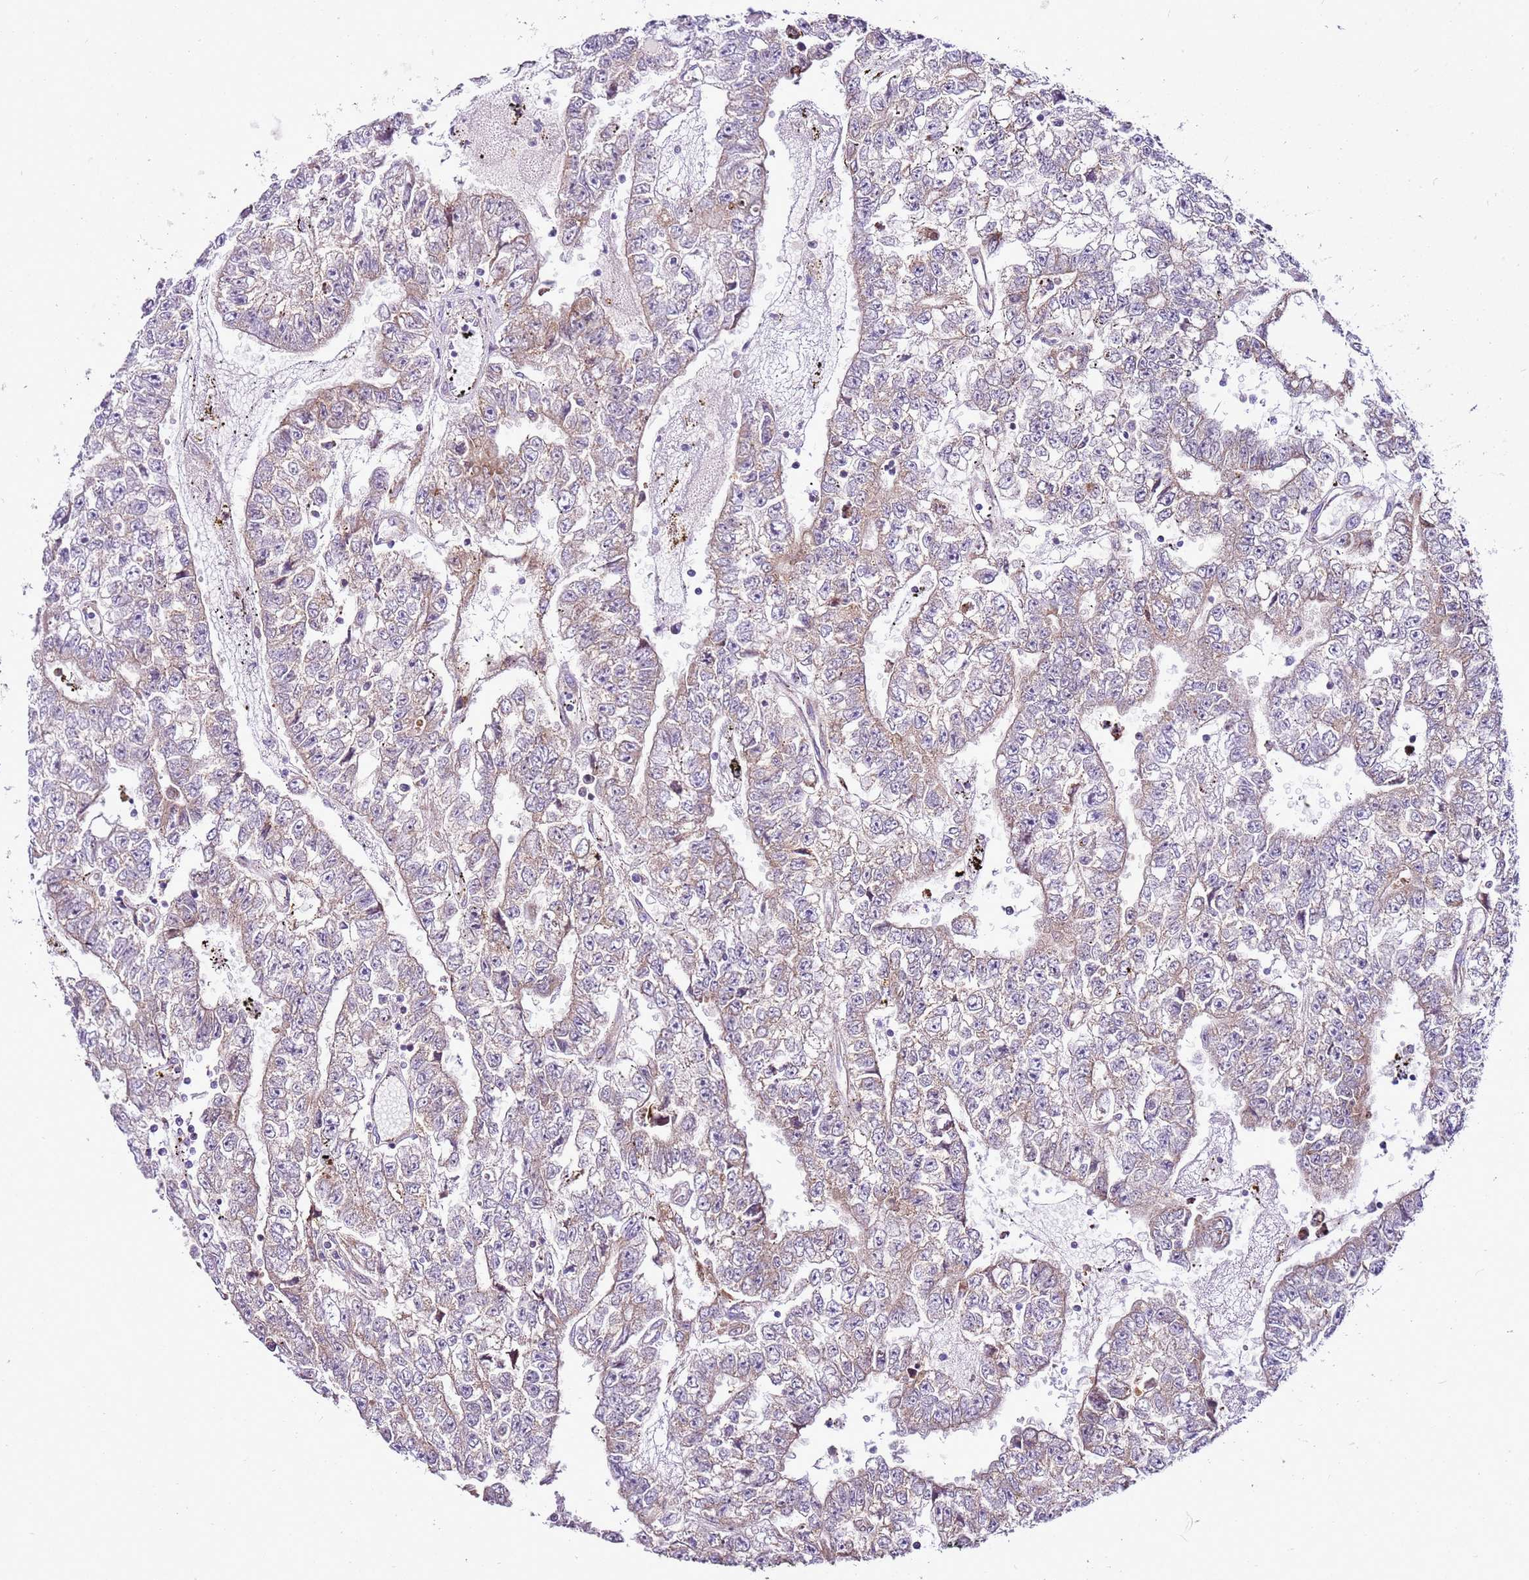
{"staining": {"intensity": "weak", "quantity": "<25%", "location": "cytoplasmic/membranous"}, "tissue": "testis cancer", "cell_type": "Tumor cells", "image_type": "cancer", "snomed": [{"axis": "morphology", "description": "Carcinoma, Embryonal, NOS"}, {"axis": "topography", "description": "Testis"}], "caption": "Immunohistochemical staining of testis cancer (embryonal carcinoma) reveals no significant staining in tumor cells.", "gene": "MRPL36", "patient": {"sex": "male", "age": 25}}